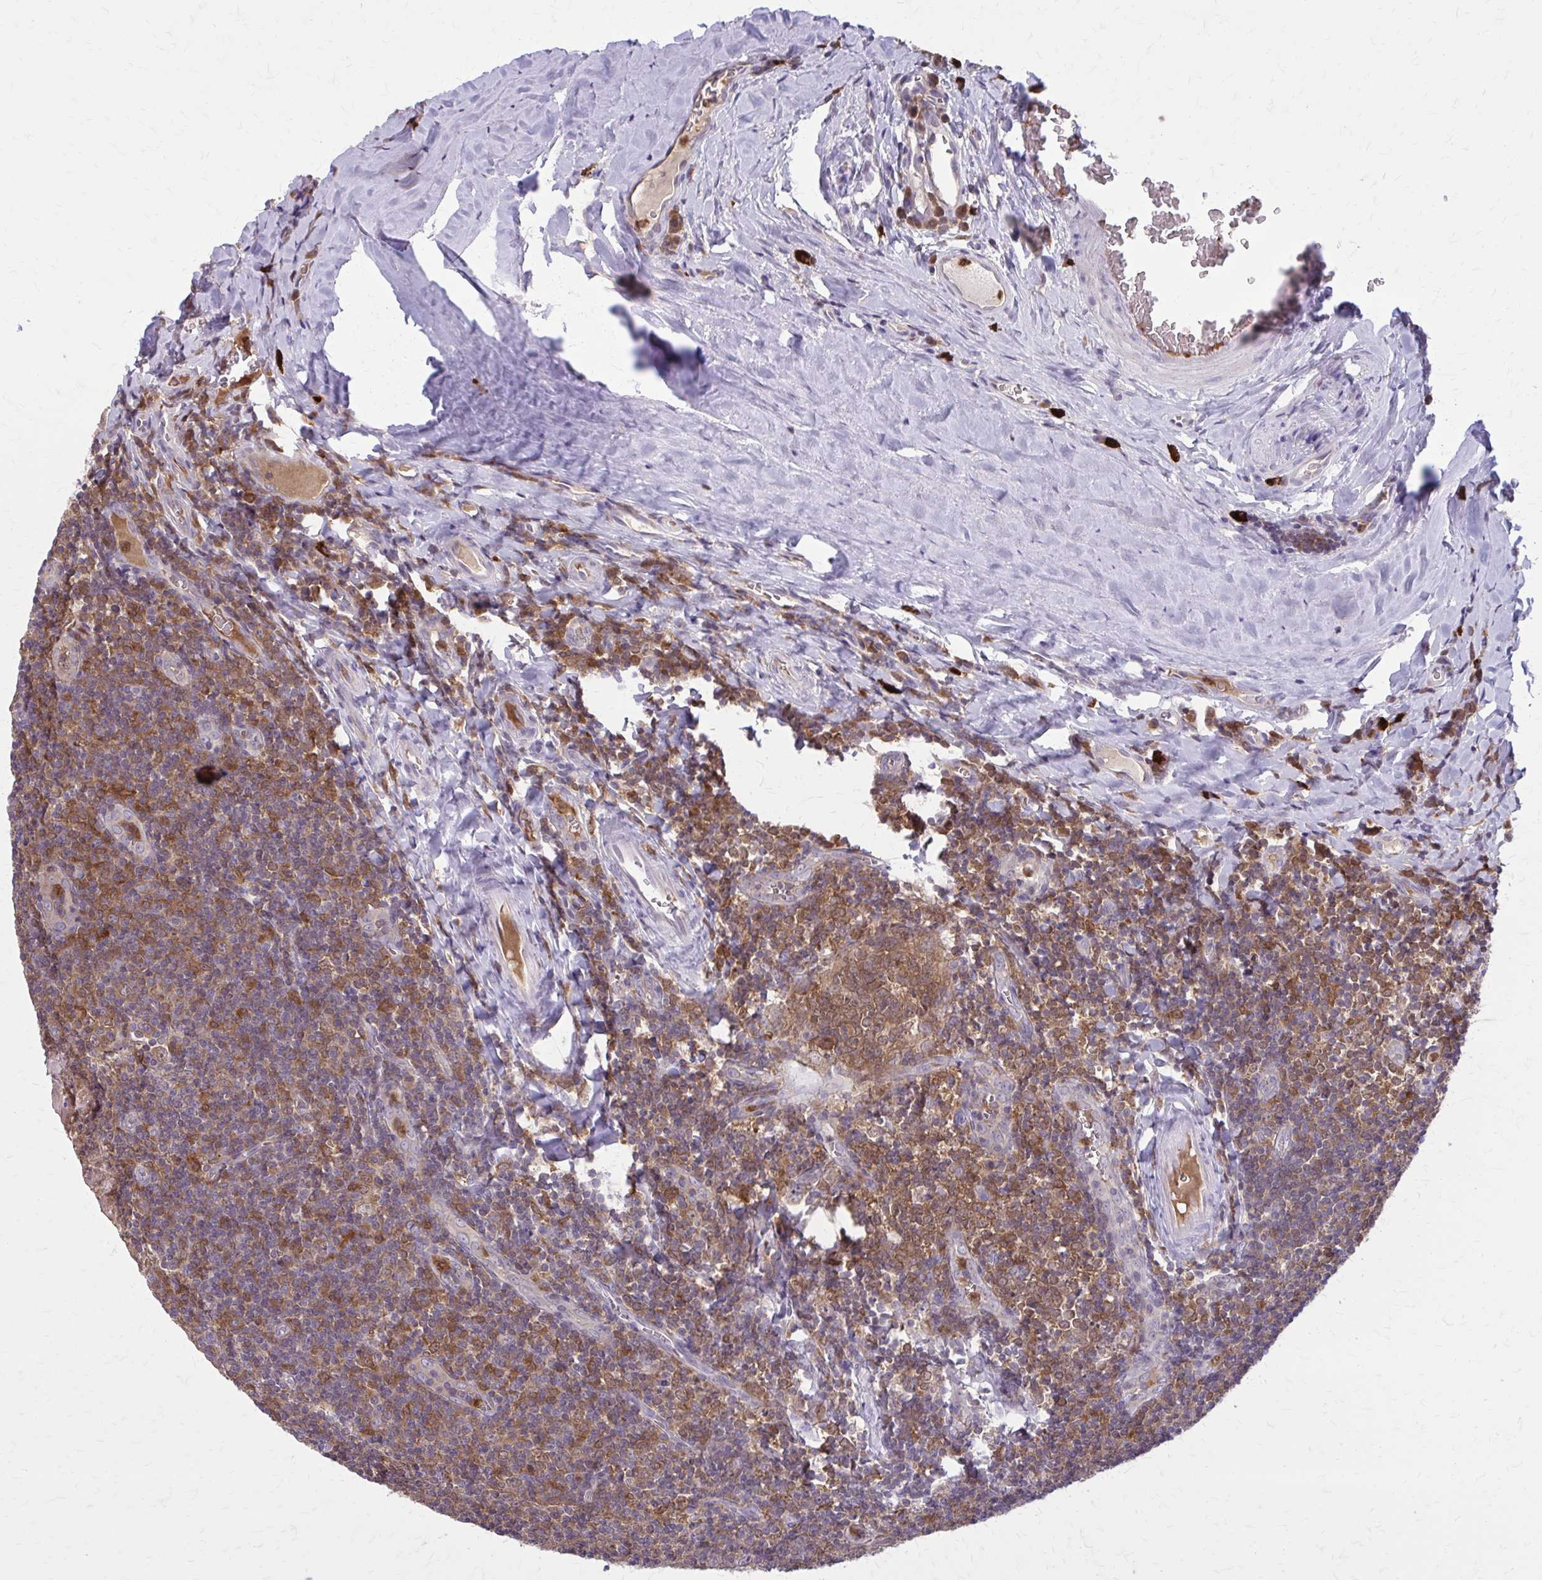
{"staining": {"intensity": "moderate", "quantity": ">75%", "location": "cytoplasmic/membranous"}, "tissue": "tonsil", "cell_type": "Germinal center cells", "image_type": "normal", "snomed": [{"axis": "morphology", "description": "Normal tissue, NOS"}, {"axis": "morphology", "description": "Inflammation, NOS"}, {"axis": "topography", "description": "Tonsil"}], "caption": "Immunohistochemistry (DAB (3,3'-diaminobenzidine)) staining of benign human tonsil shows moderate cytoplasmic/membranous protein expression in approximately >75% of germinal center cells.", "gene": "NRBF2", "patient": {"sex": "female", "age": 31}}